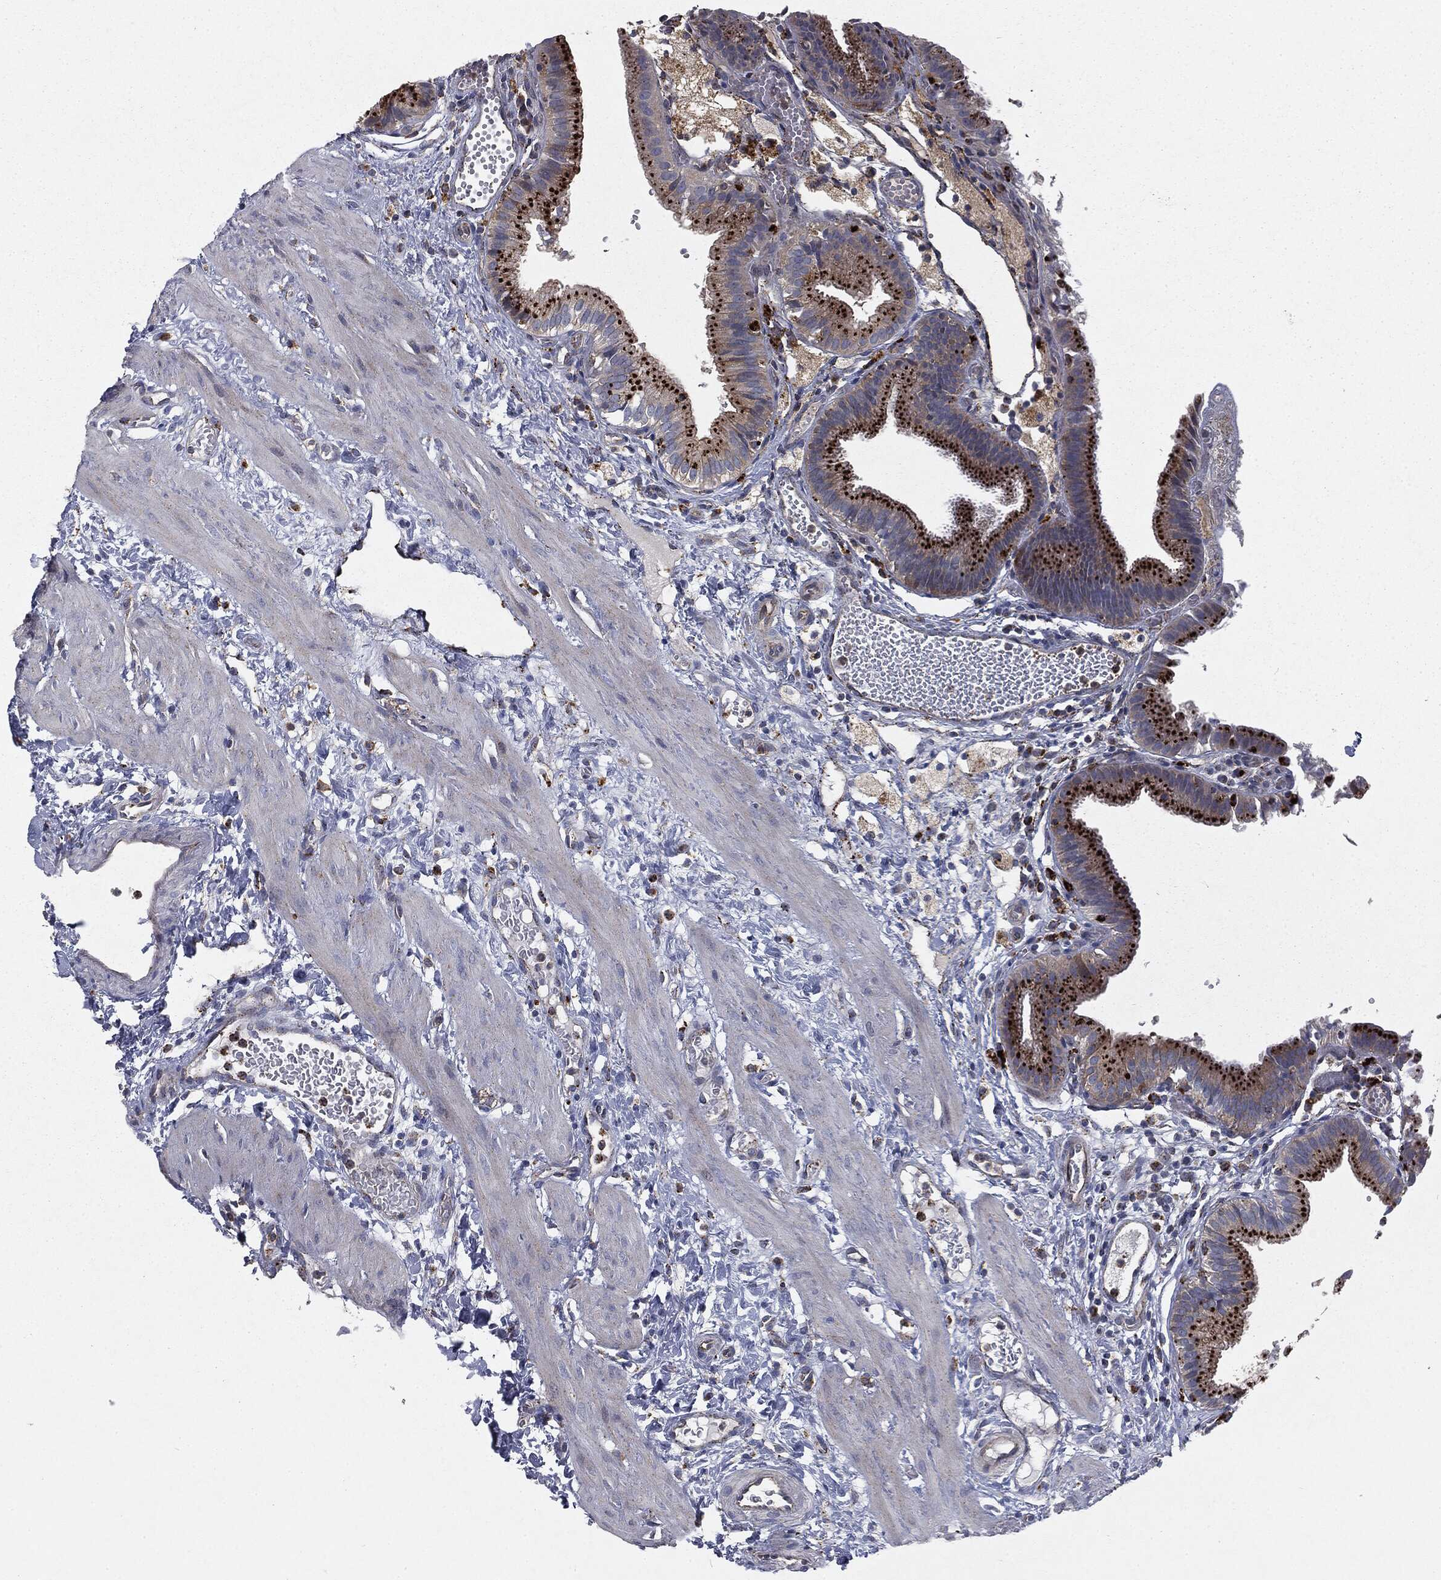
{"staining": {"intensity": "strong", "quantity": ">75%", "location": "cytoplasmic/membranous"}, "tissue": "gallbladder", "cell_type": "Glandular cells", "image_type": "normal", "snomed": [{"axis": "morphology", "description": "Normal tissue, NOS"}, {"axis": "topography", "description": "Gallbladder"}], "caption": "Glandular cells reveal high levels of strong cytoplasmic/membranous staining in approximately >75% of cells in unremarkable gallbladder.", "gene": "CTSA", "patient": {"sex": "female", "age": 24}}